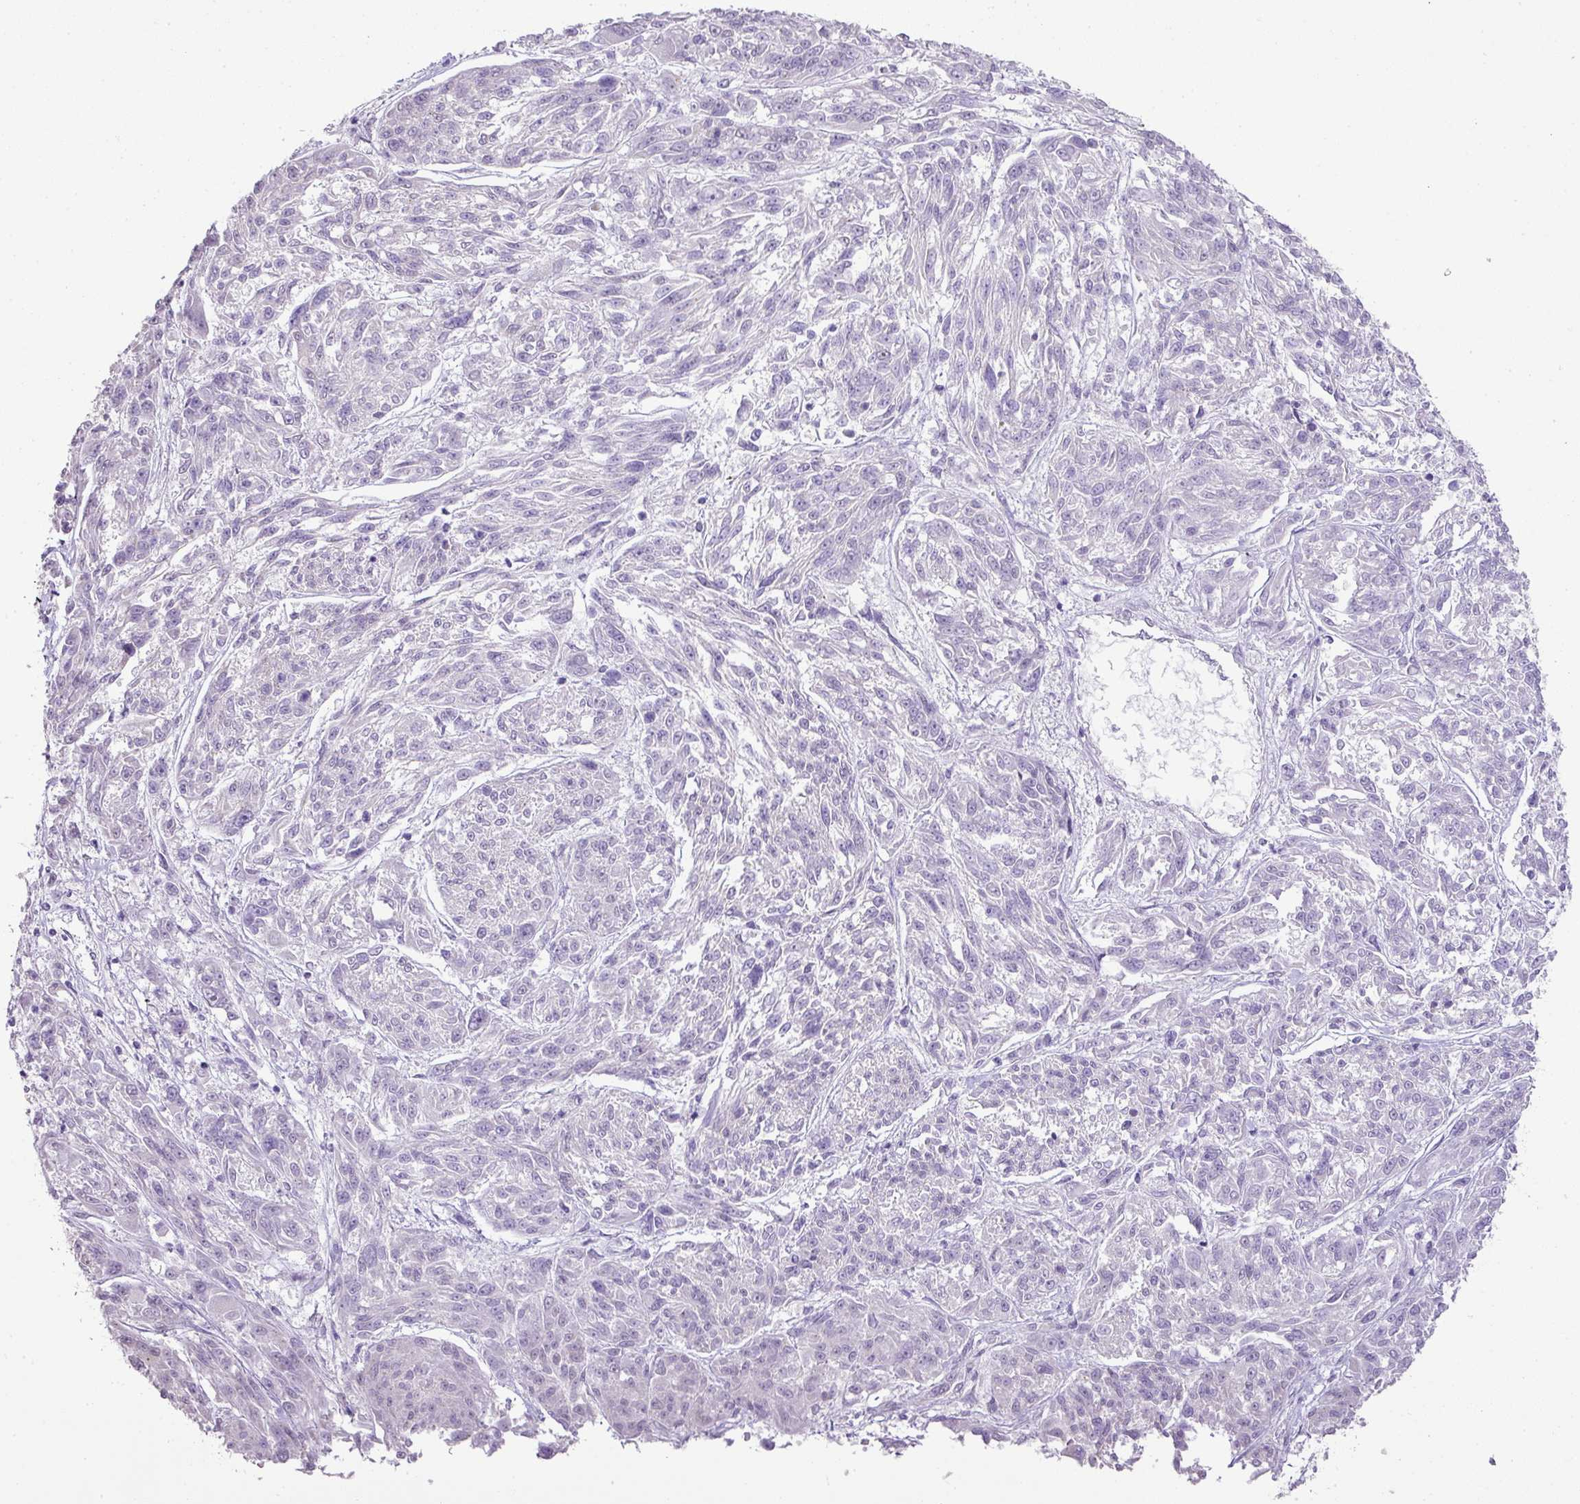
{"staining": {"intensity": "negative", "quantity": "none", "location": "none"}, "tissue": "melanoma", "cell_type": "Tumor cells", "image_type": "cancer", "snomed": [{"axis": "morphology", "description": "Malignant melanoma, NOS"}, {"axis": "topography", "description": "Skin"}], "caption": "The IHC photomicrograph has no significant positivity in tumor cells of malignant melanoma tissue.", "gene": "DIP2A", "patient": {"sex": "male", "age": 53}}